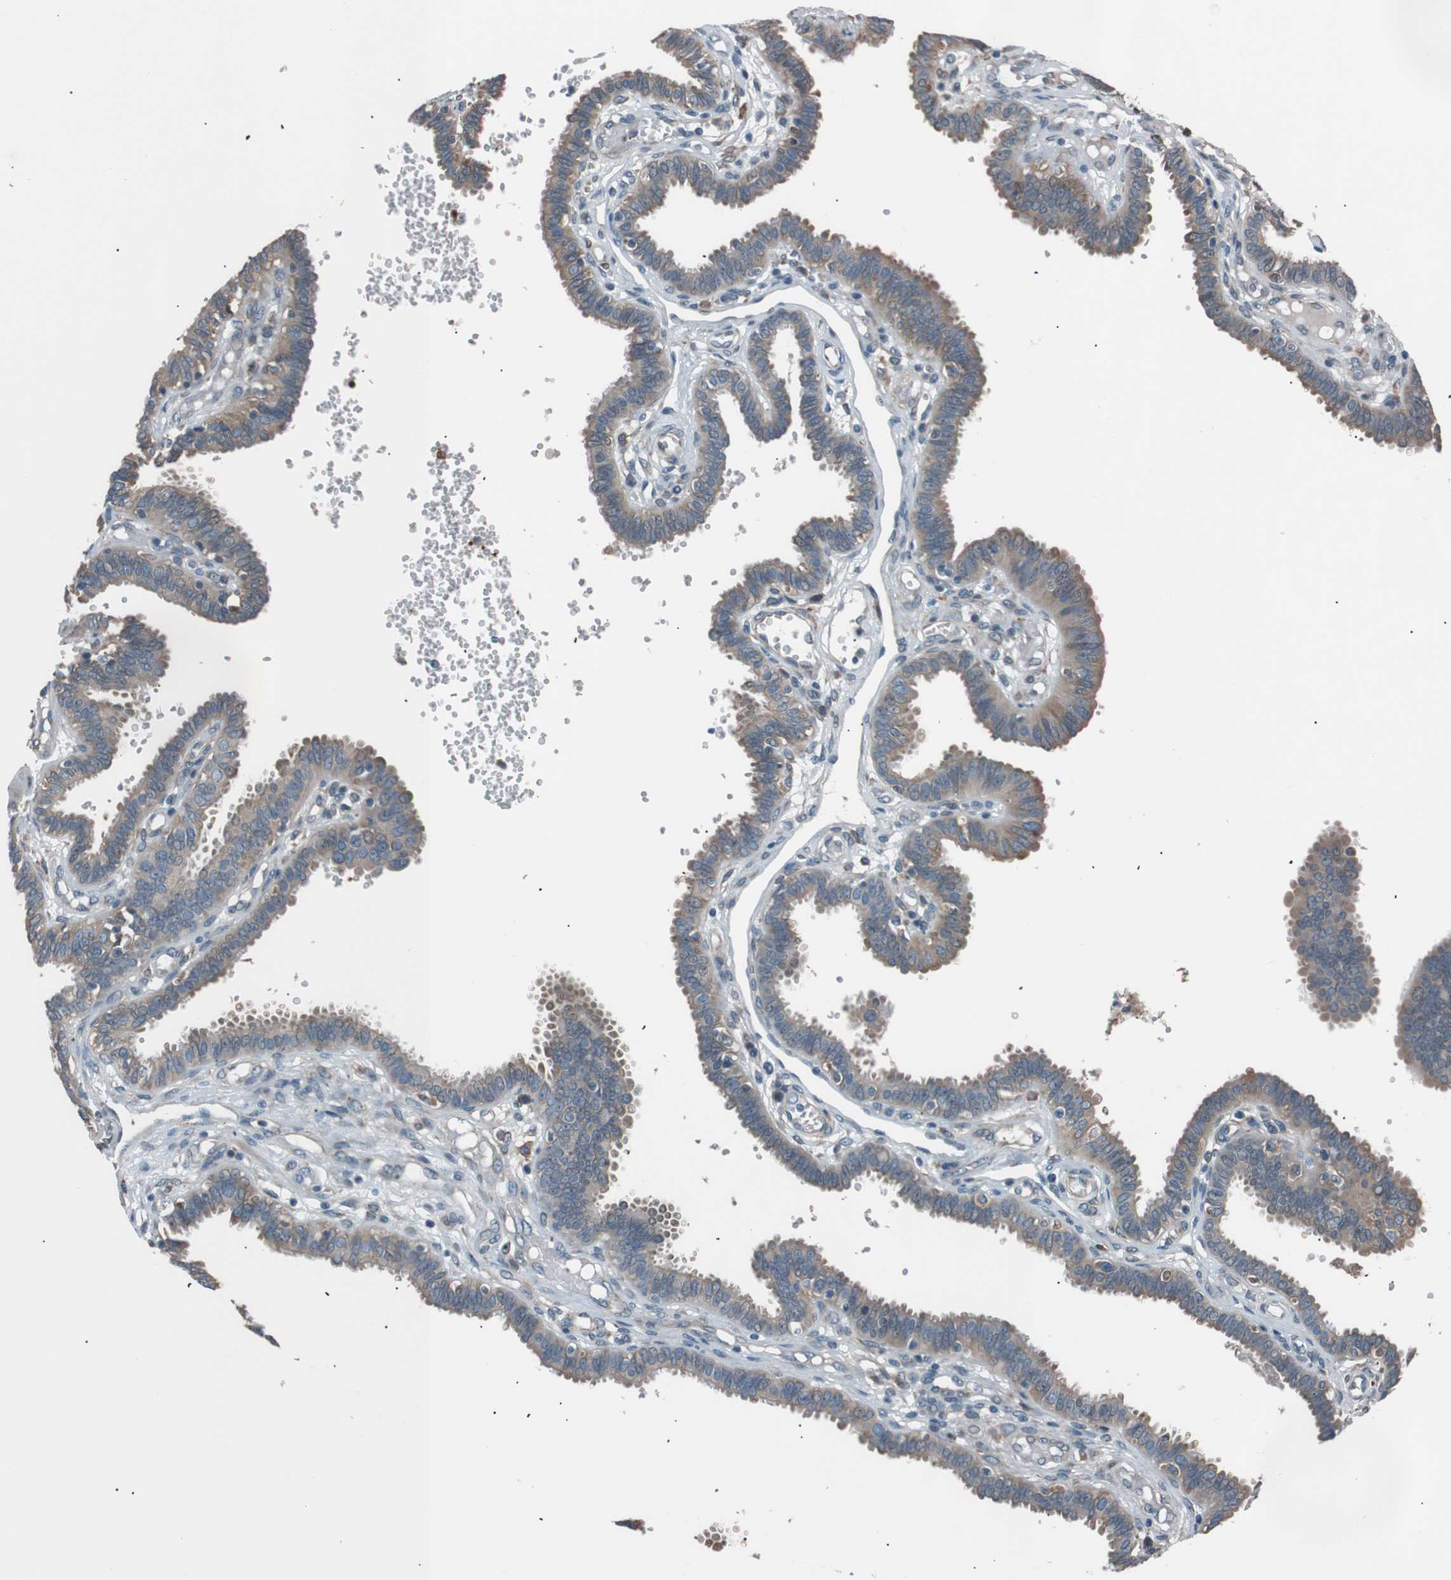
{"staining": {"intensity": "moderate", "quantity": ">75%", "location": "cytoplasmic/membranous"}, "tissue": "fallopian tube", "cell_type": "Glandular cells", "image_type": "normal", "snomed": [{"axis": "morphology", "description": "Normal tissue, NOS"}, {"axis": "topography", "description": "Fallopian tube"}], "caption": "Fallopian tube stained with DAB immunohistochemistry (IHC) displays medium levels of moderate cytoplasmic/membranous staining in approximately >75% of glandular cells.", "gene": "SIGMAR1", "patient": {"sex": "female", "age": 32}}